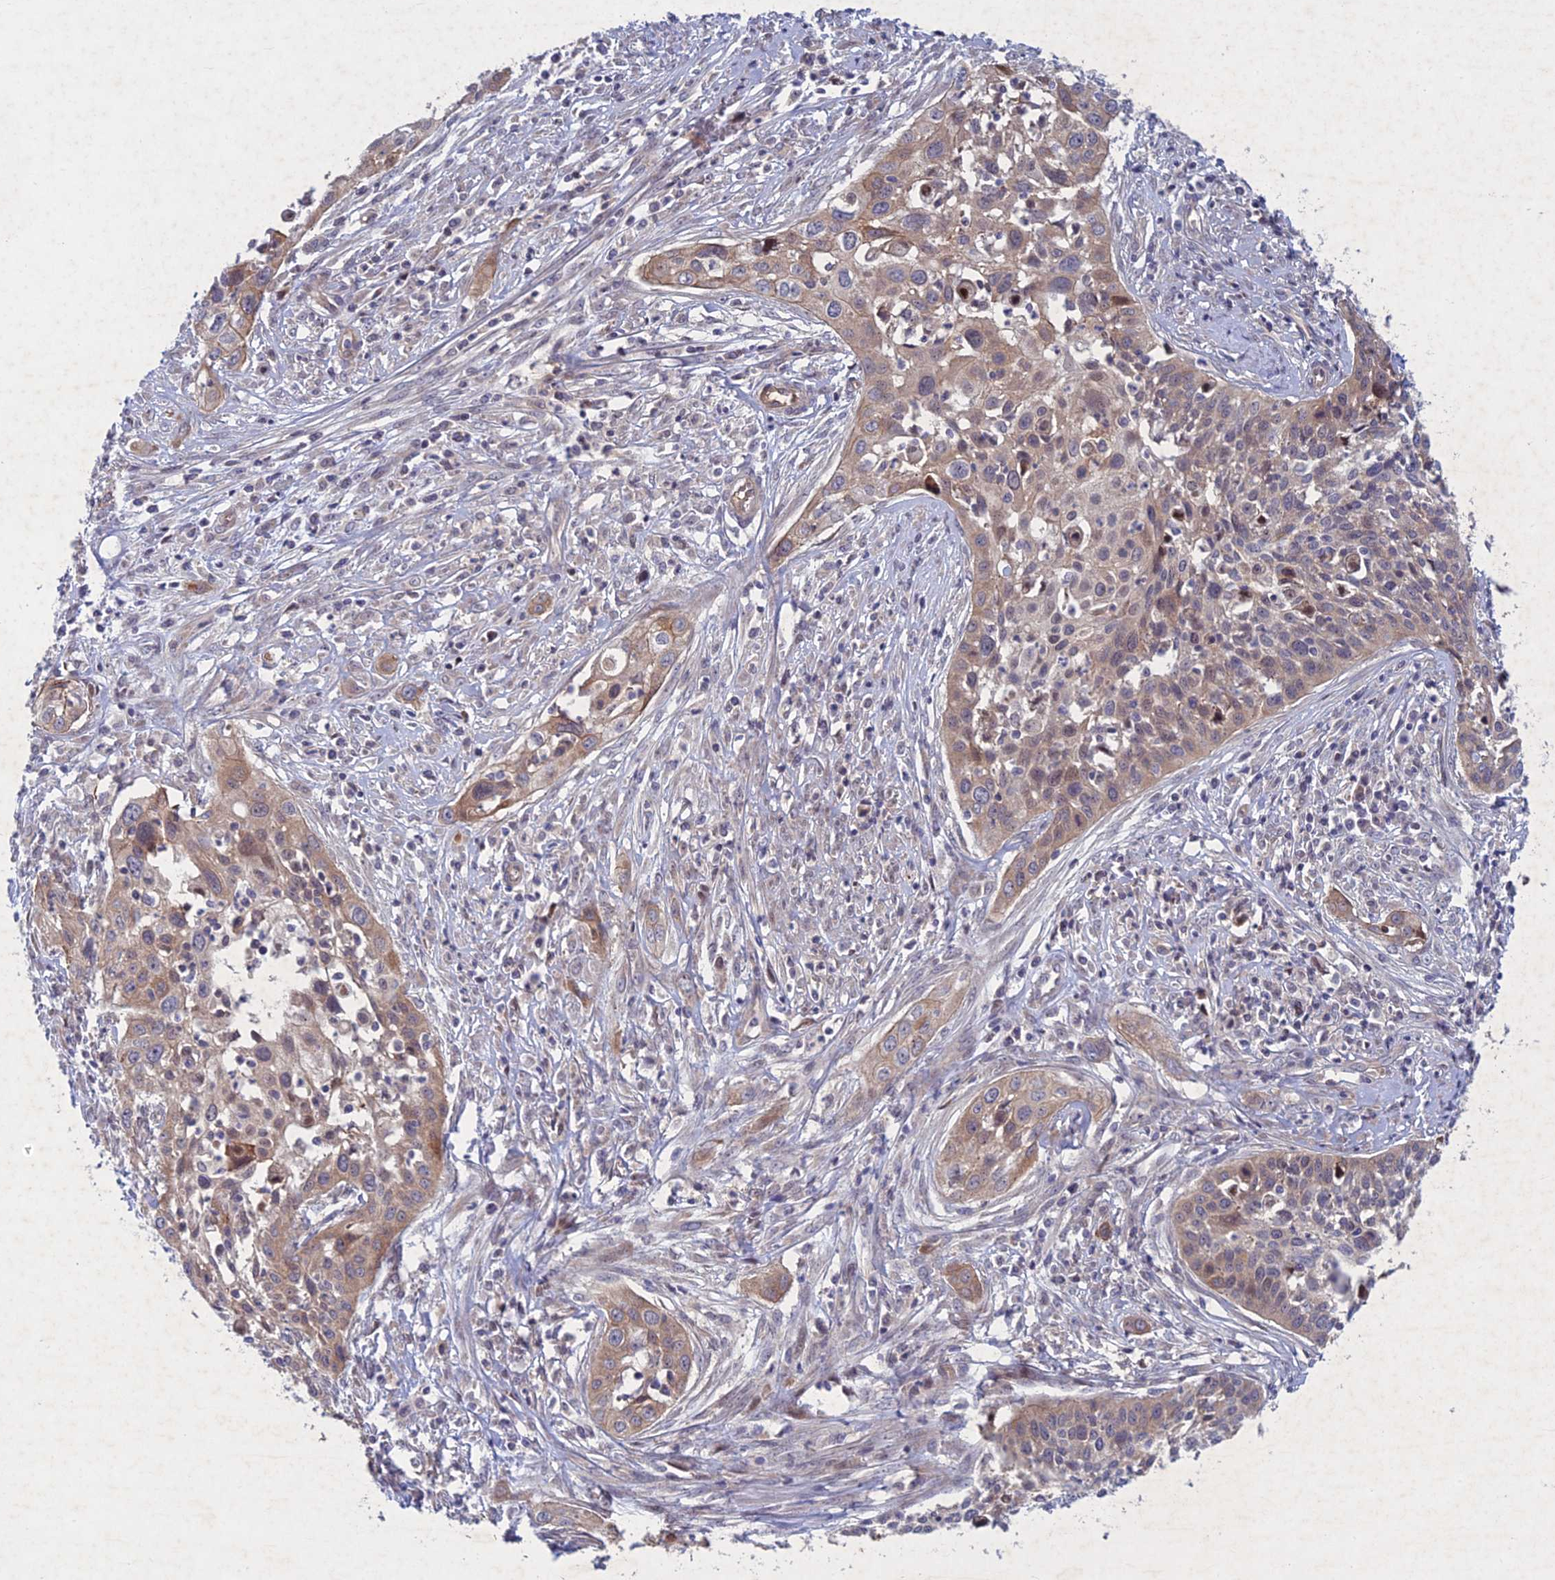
{"staining": {"intensity": "weak", "quantity": ">75%", "location": "cytoplasmic/membranous"}, "tissue": "cervical cancer", "cell_type": "Tumor cells", "image_type": "cancer", "snomed": [{"axis": "morphology", "description": "Squamous cell carcinoma, NOS"}, {"axis": "topography", "description": "Cervix"}], "caption": "Immunohistochemical staining of human cervical cancer (squamous cell carcinoma) shows weak cytoplasmic/membranous protein expression in about >75% of tumor cells.", "gene": "PTHLH", "patient": {"sex": "female", "age": 34}}